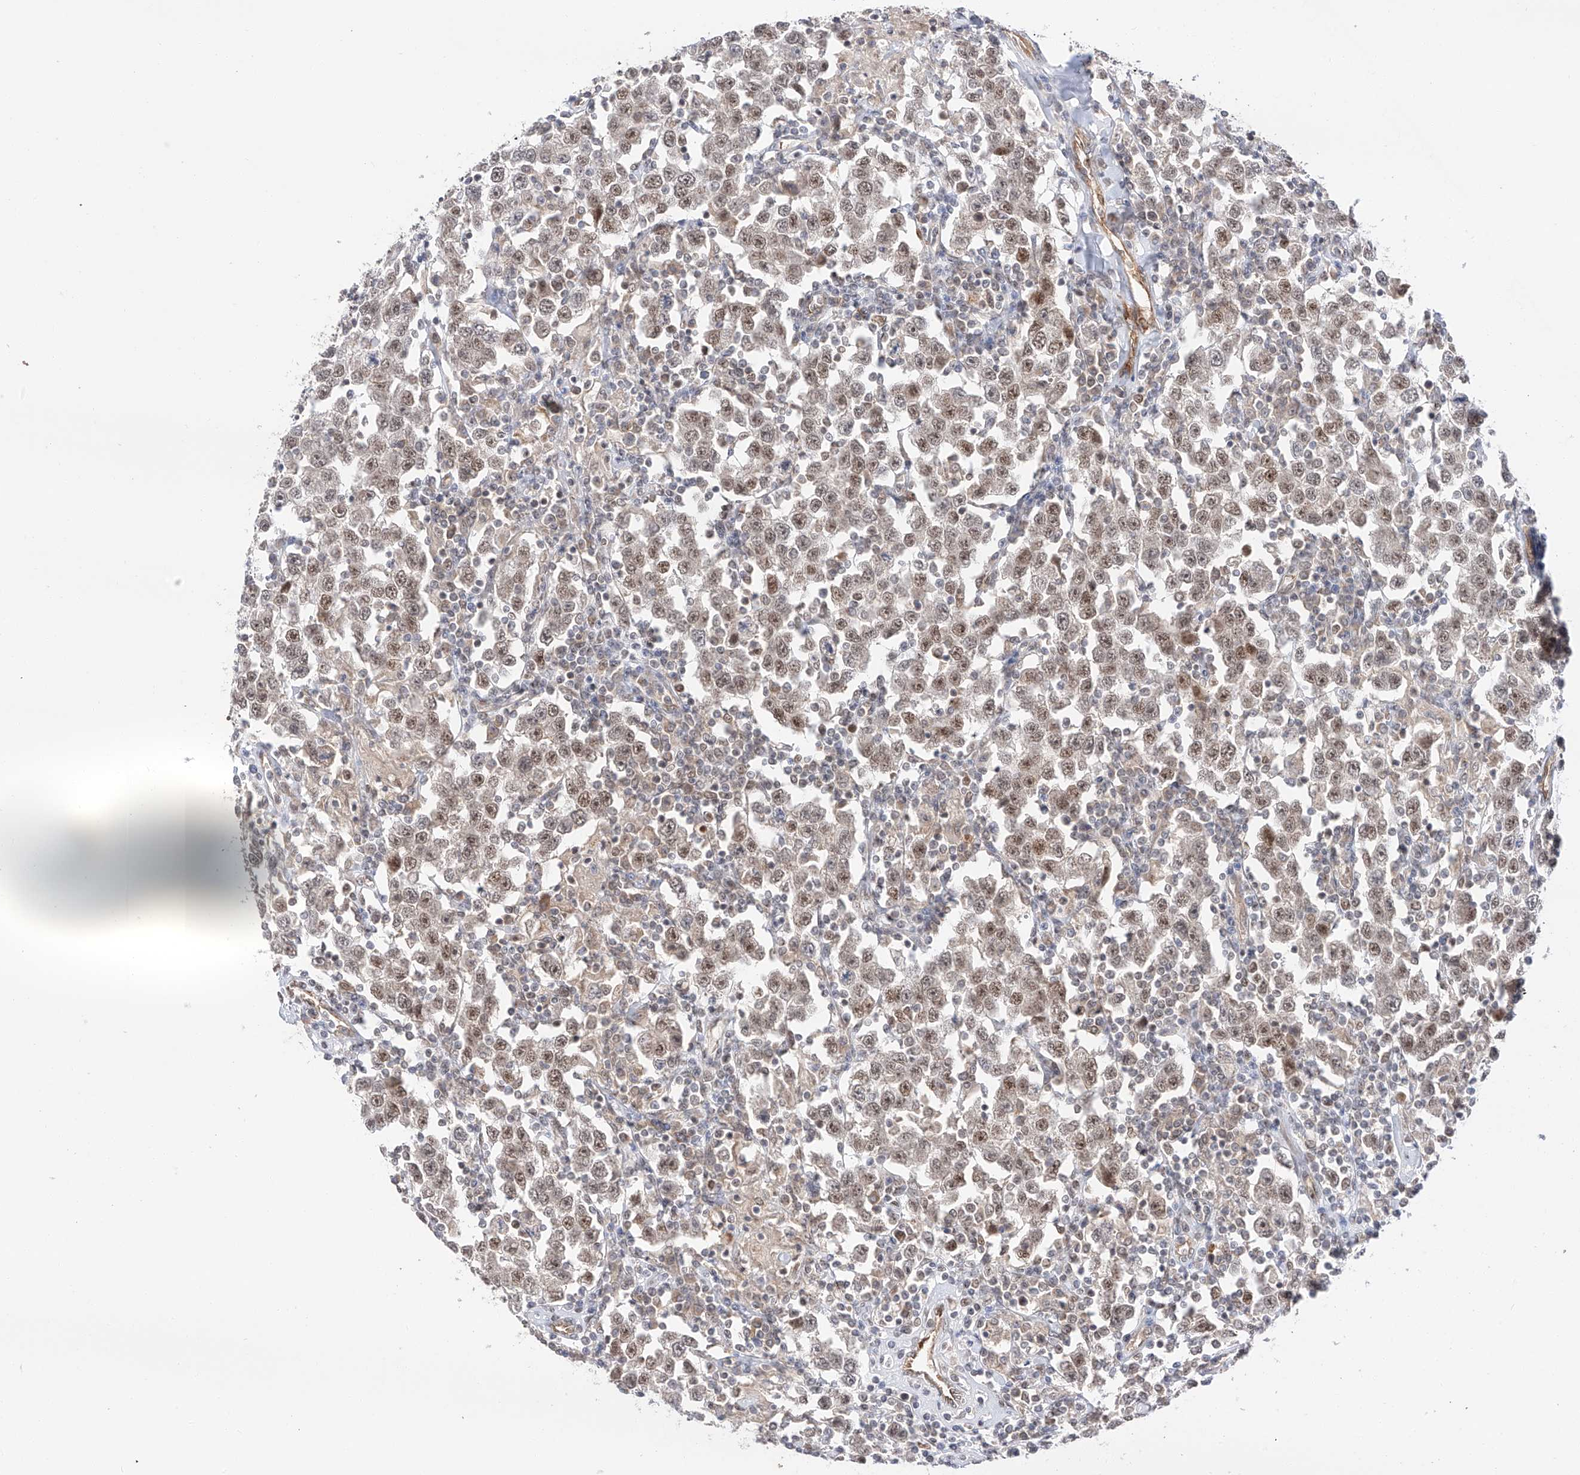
{"staining": {"intensity": "moderate", "quantity": "25%-75%", "location": "nuclear"}, "tissue": "testis cancer", "cell_type": "Tumor cells", "image_type": "cancer", "snomed": [{"axis": "morphology", "description": "Seminoma, NOS"}, {"axis": "topography", "description": "Testis"}], "caption": "Brown immunohistochemical staining in testis cancer (seminoma) exhibits moderate nuclear expression in approximately 25%-75% of tumor cells.", "gene": "POGK", "patient": {"sex": "male", "age": 41}}